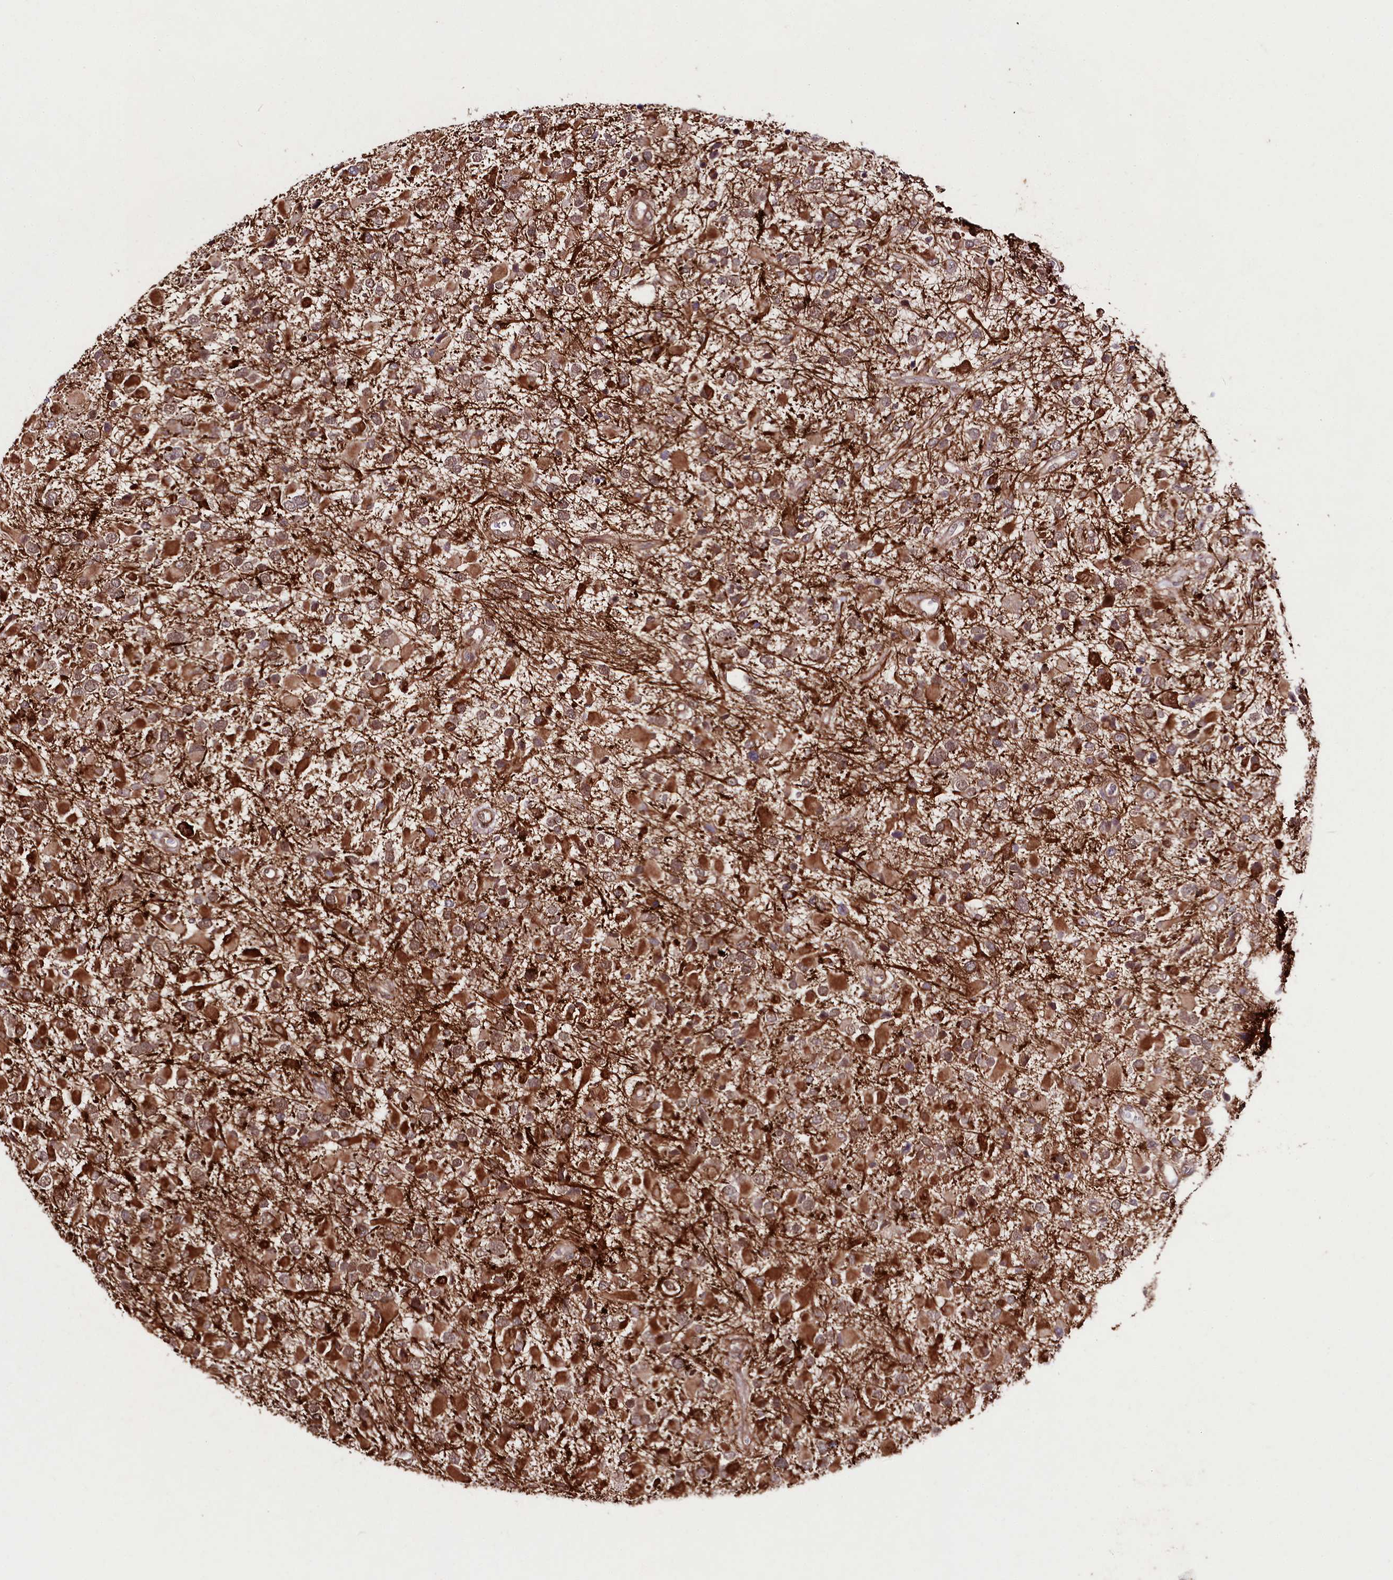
{"staining": {"intensity": "moderate", "quantity": "25%-75%", "location": "cytoplasmic/membranous"}, "tissue": "glioma", "cell_type": "Tumor cells", "image_type": "cancer", "snomed": [{"axis": "morphology", "description": "Glioma, malignant, High grade"}, {"axis": "topography", "description": "Brain"}], "caption": "Brown immunohistochemical staining in human glioma reveals moderate cytoplasmic/membranous staining in about 25%-75% of tumor cells.", "gene": "PHLDB1", "patient": {"sex": "male", "age": 53}}